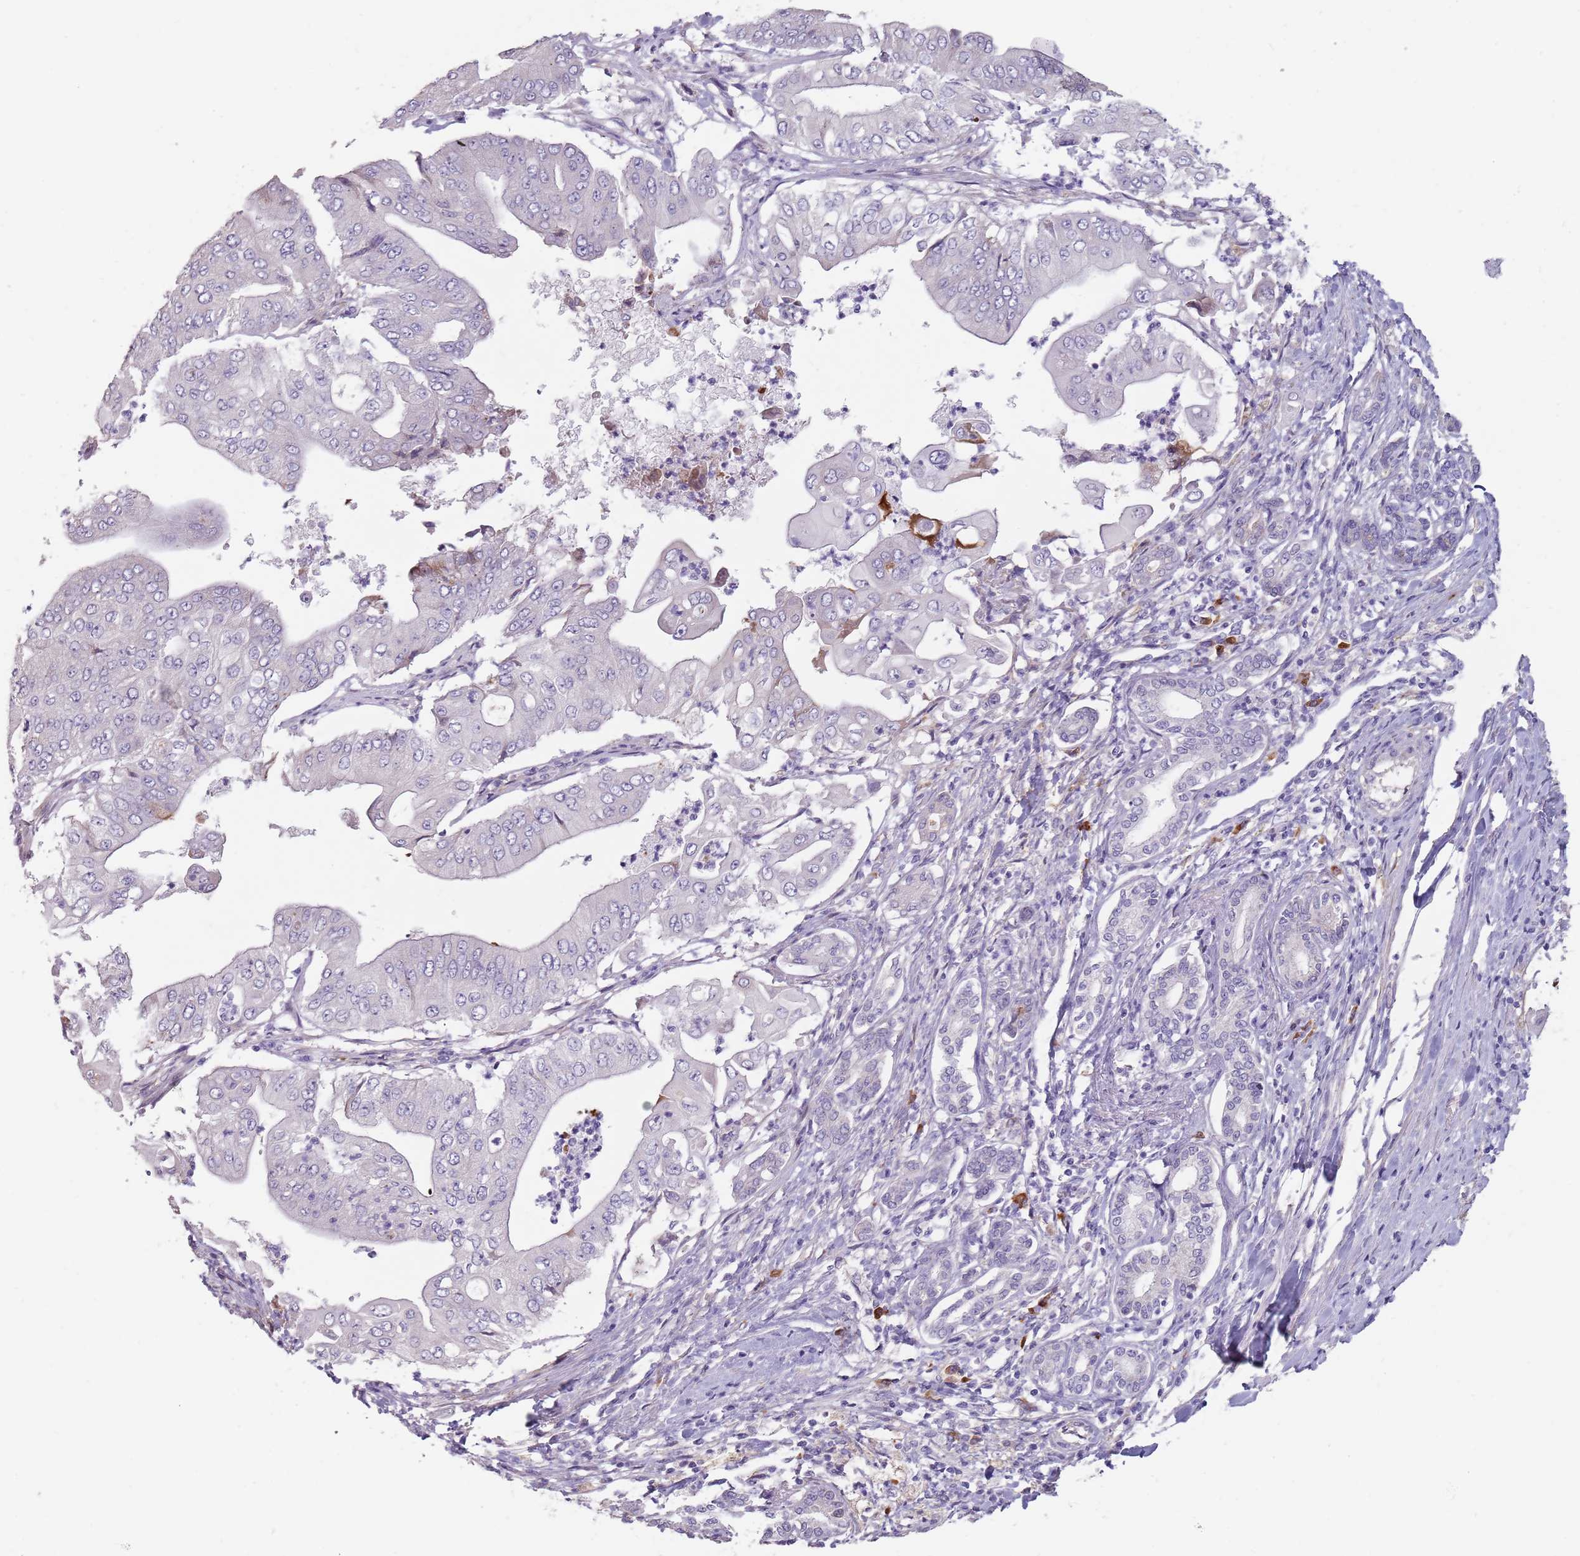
{"staining": {"intensity": "negative", "quantity": "none", "location": "none"}, "tissue": "pancreatic cancer", "cell_type": "Tumor cells", "image_type": "cancer", "snomed": [{"axis": "morphology", "description": "Adenocarcinoma, NOS"}, {"axis": "topography", "description": "Pancreas"}], "caption": "Immunohistochemical staining of human pancreatic adenocarcinoma shows no significant staining in tumor cells. The staining was performed using DAB to visualize the protein expression in brown, while the nuclei were stained in blue with hematoxylin (Magnification: 20x).", "gene": "DXO", "patient": {"sex": "female", "age": 77}}